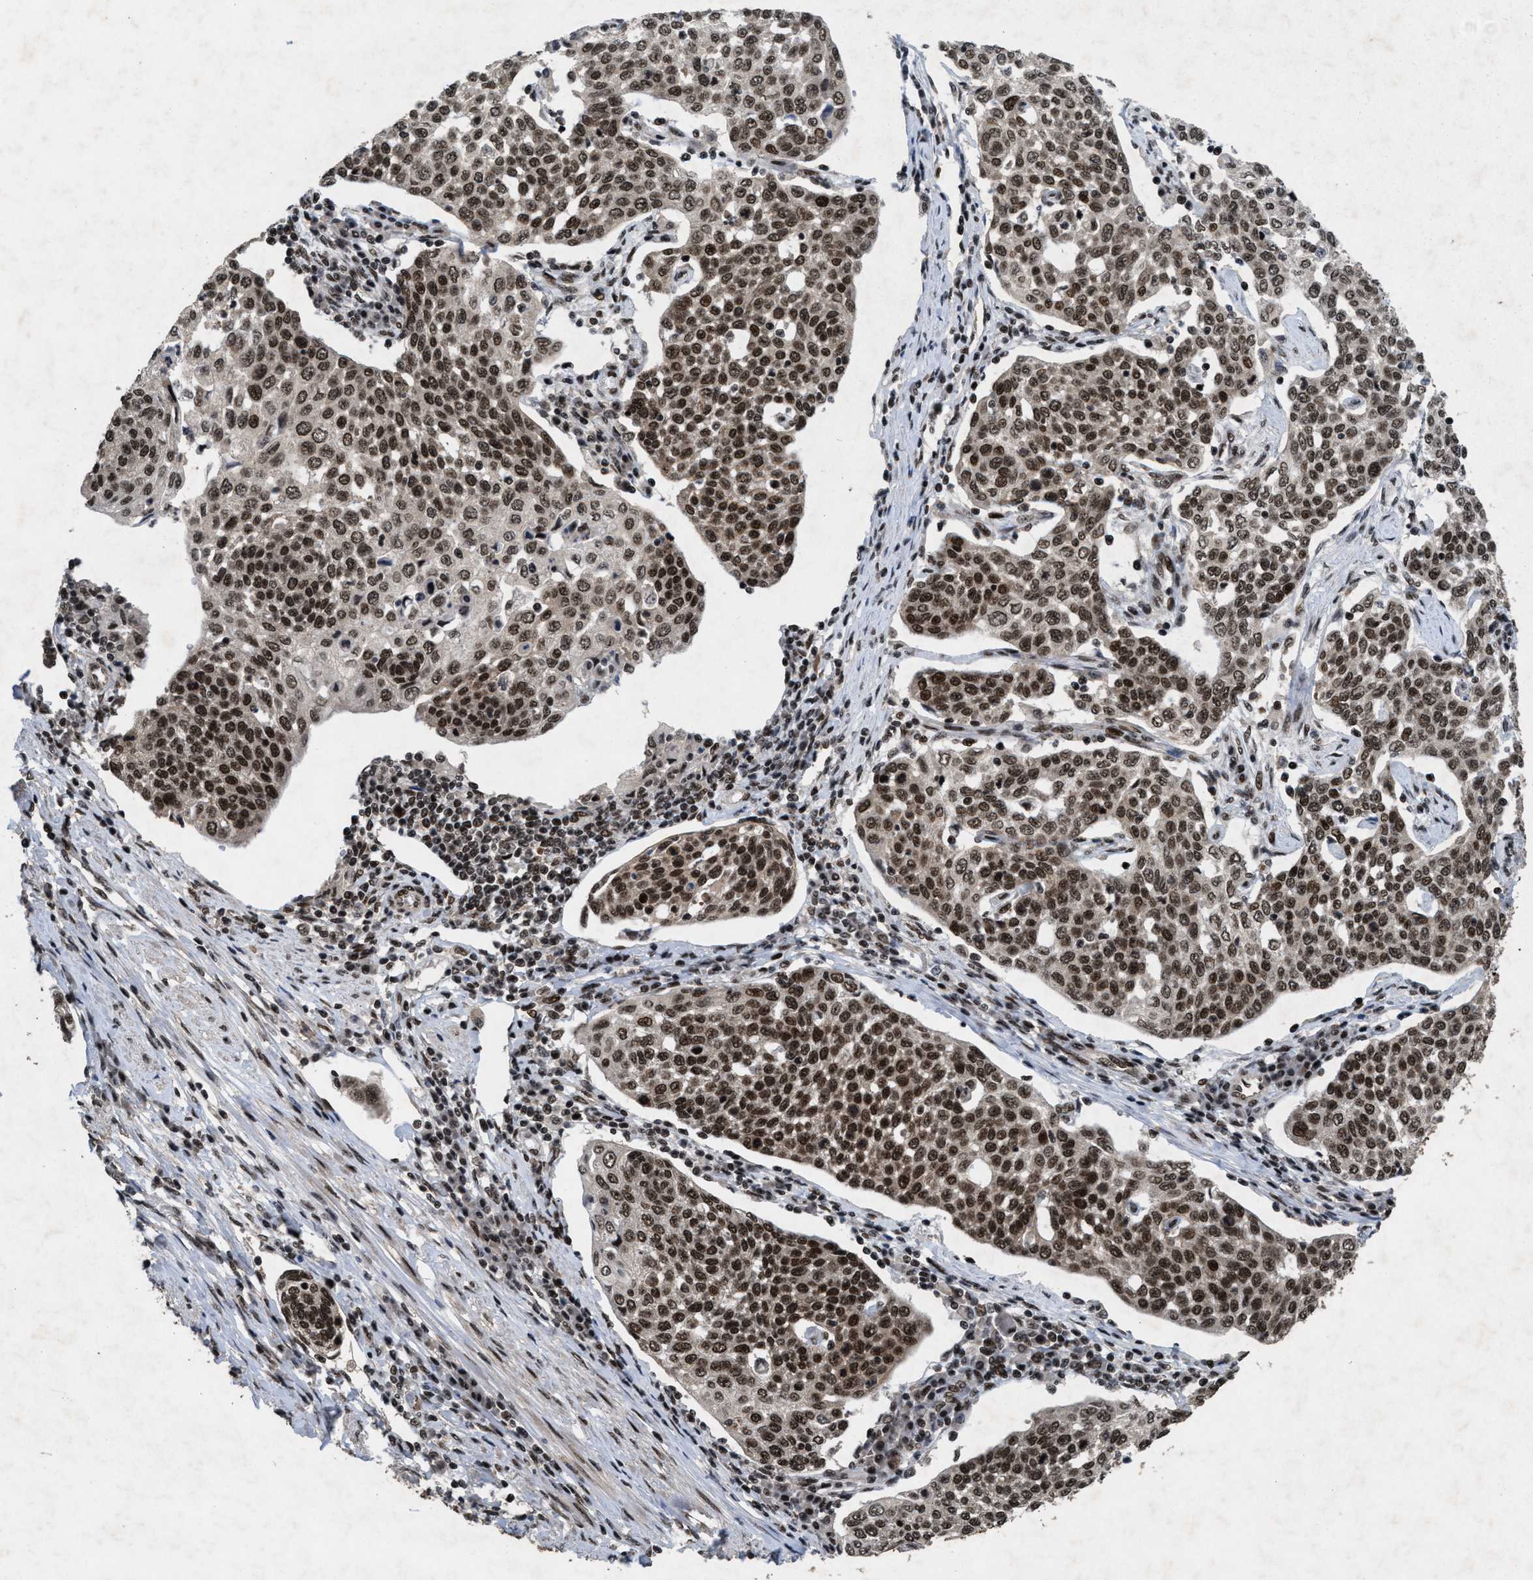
{"staining": {"intensity": "moderate", "quantity": ">75%", "location": "nuclear"}, "tissue": "cervical cancer", "cell_type": "Tumor cells", "image_type": "cancer", "snomed": [{"axis": "morphology", "description": "Squamous cell carcinoma, NOS"}, {"axis": "topography", "description": "Cervix"}], "caption": "The photomicrograph exhibits immunohistochemical staining of cervical cancer (squamous cell carcinoma). There is moderate nuclear staining is present in about >75% of tumor cells.", "gene": "WIZ", "patient": {"sex": "female", "age": 34}}